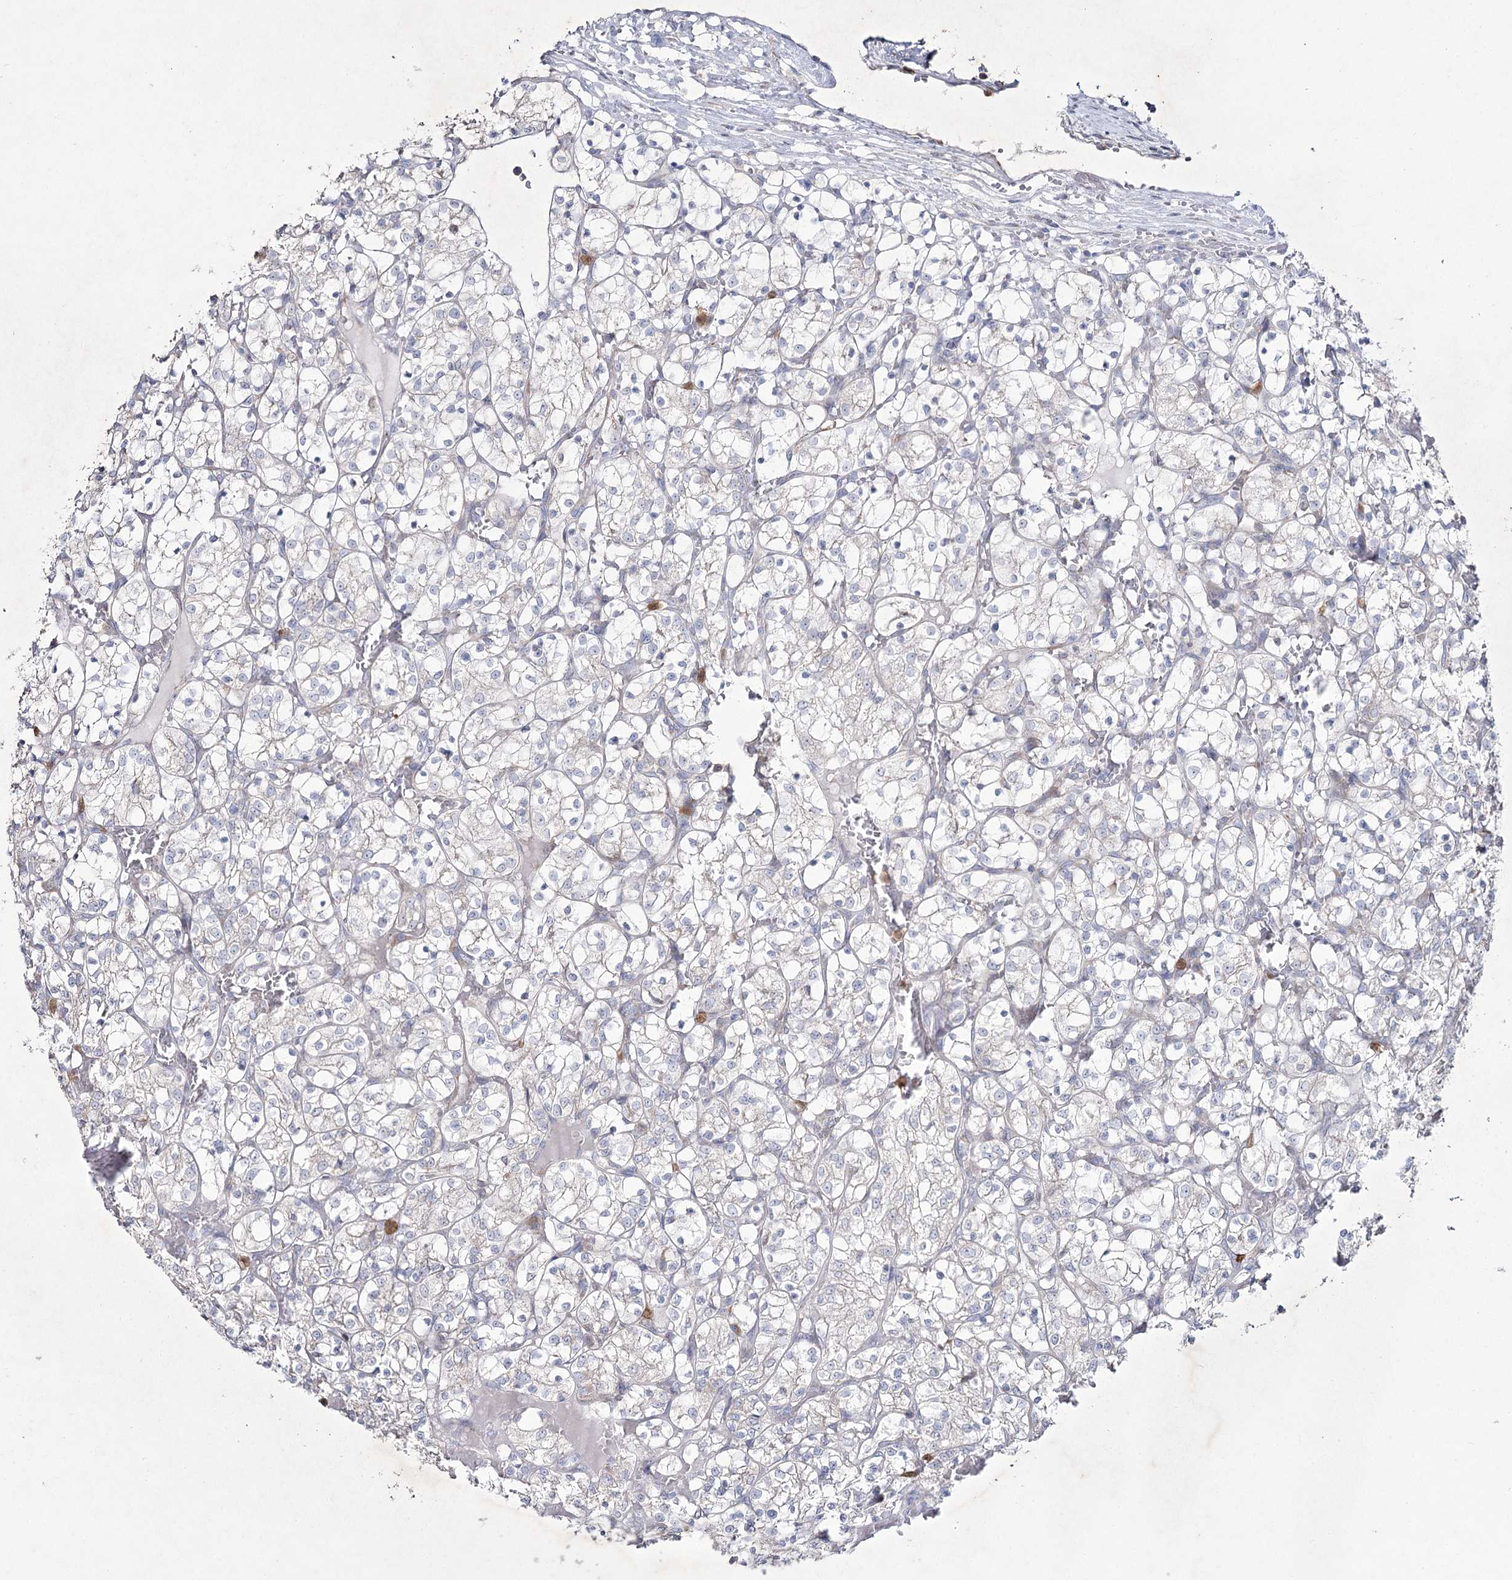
{"staining": {"intensity": "negative", "quantity": "none", "location": "none"}, "tissue": "renal cancer", "cell_type": "Tumor cells", "image_type": "cancer", "snomed": [{"axis": "morphology", "description": "Adenocarcinoma, NOS"}, {"axis": "topography", "description": "Kidney"}], "caption": "Renal cancer was stained to show a protein in brown. There is no significant staining in tumor cells.", "gene": "NIPAL4", "patient": {"sex": "female", "age": 69}}